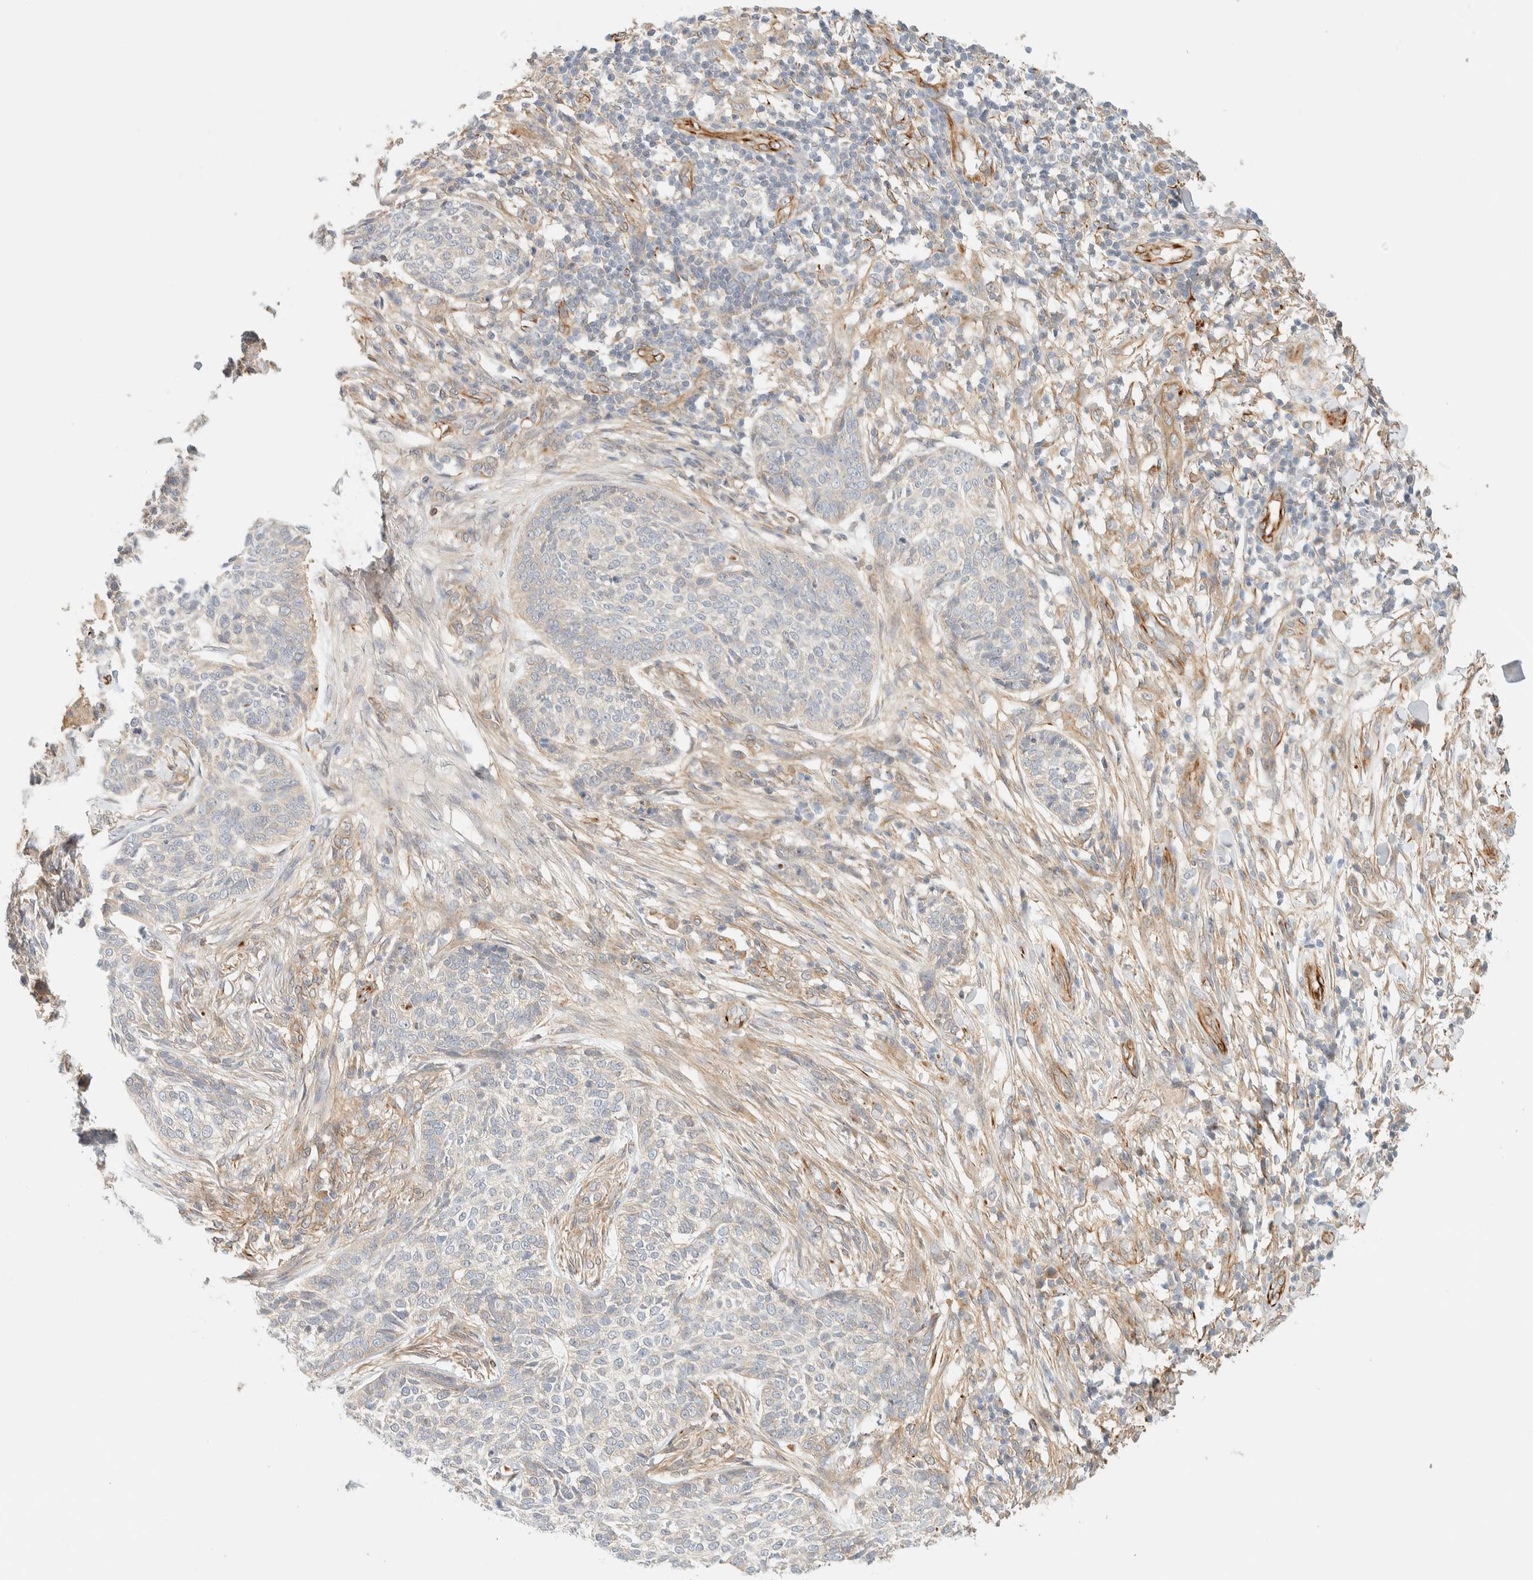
{"staining": {"intensity": "negative", "quantity": "none", "location": "none"}, "tissue": "skin cancer", "cell_type": "Tumor cells", "image_type": "cancer", "snomed": [{"axis": "morphology", "description": "Basal cell carcinoma"}, {"axis": "topography", "description": "Skin"}], "caption": "DAB immunohistochemical staining of human skin basal cell carcinoma demonstrates no significant staining in tumor cells.", "gene": "FAT1", "patient": {"sex": "female", "age": 64}}